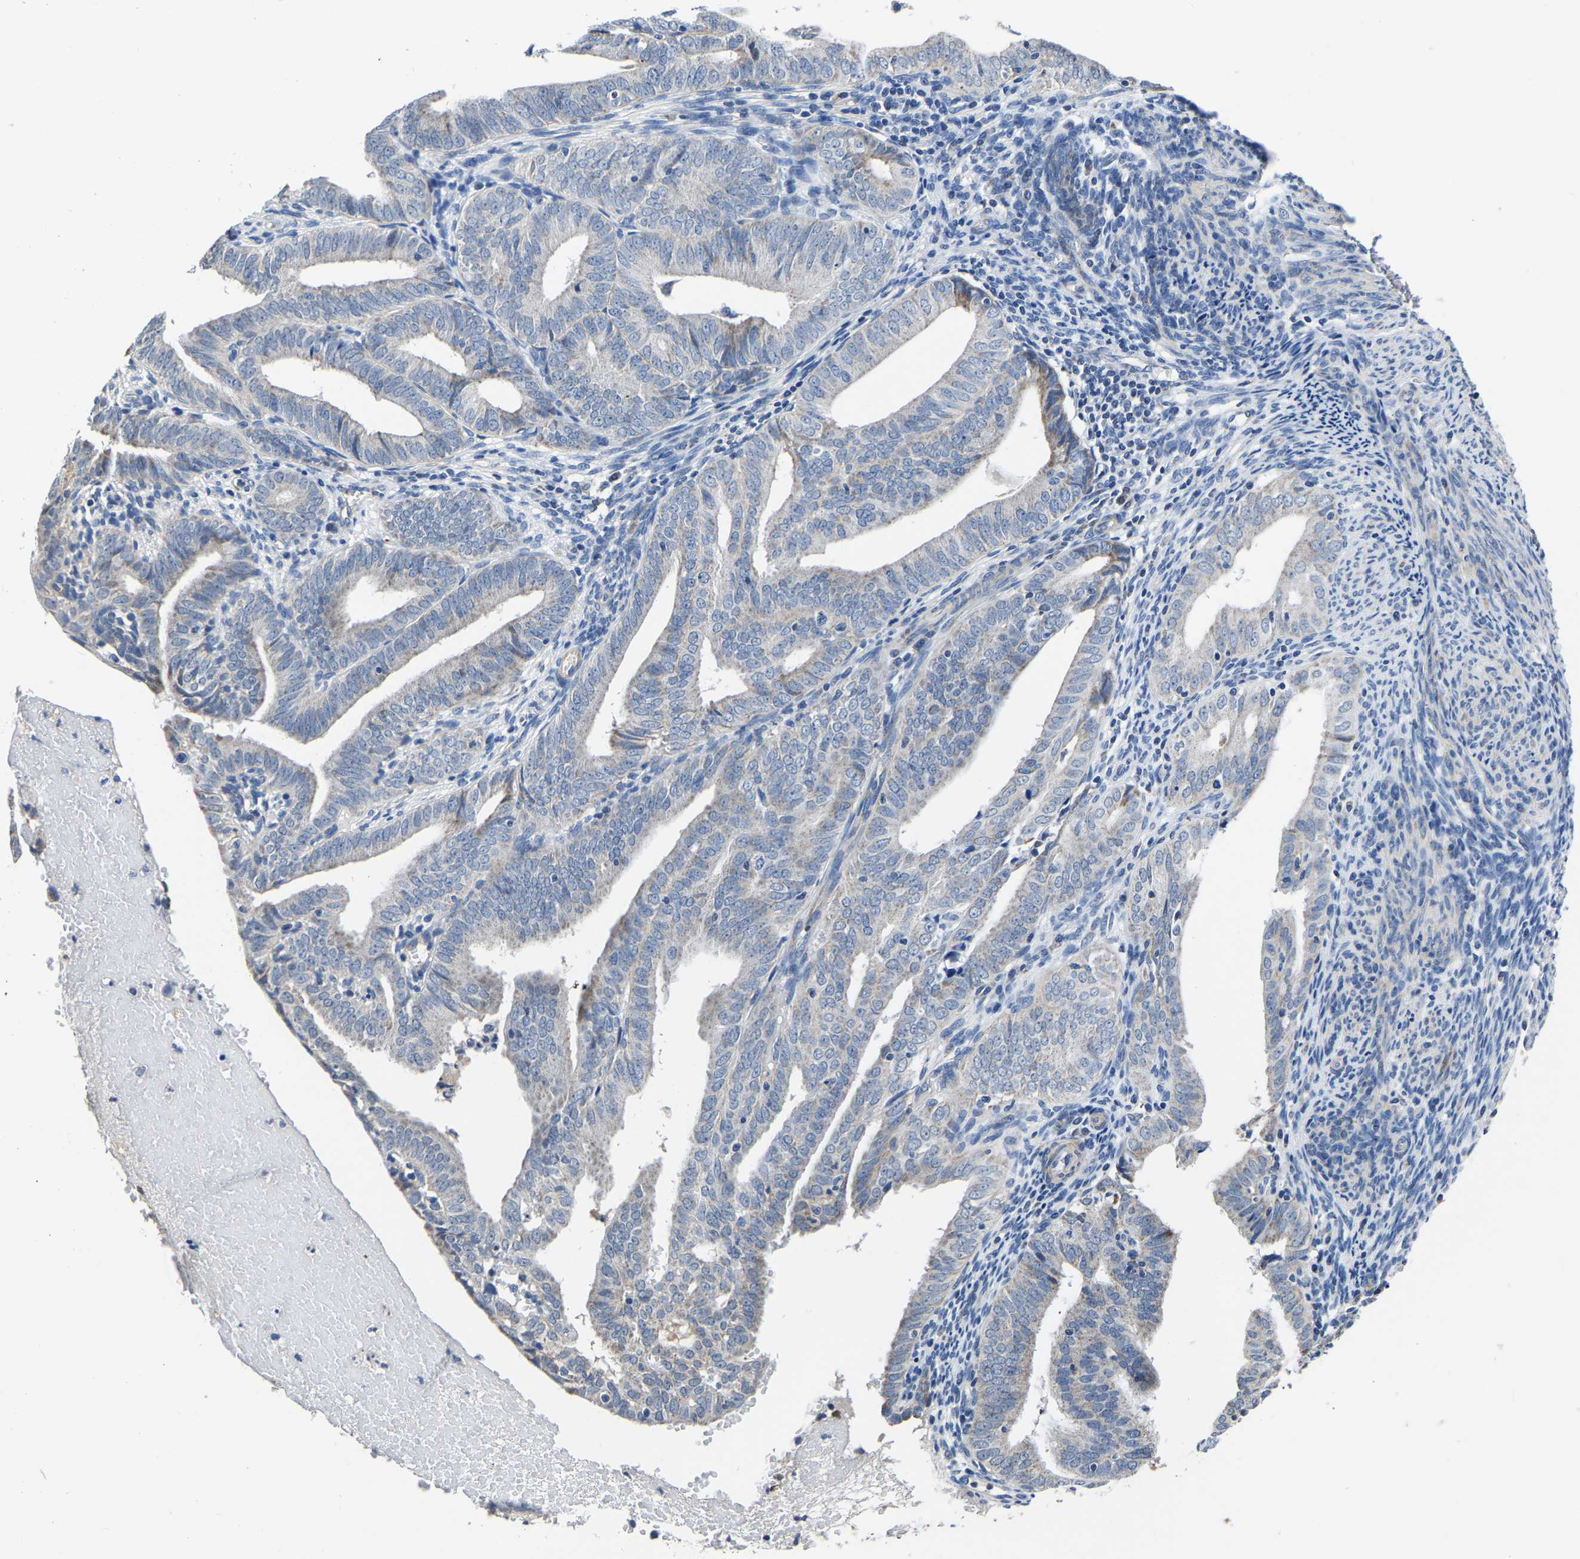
{"staining": {"intensity": "moderate", "quantity": "<25%", "location": "cytoplasmic/membranous"}, "tissue": "endometrial cancer", "cell_type": "Tumor cells", "image_type": "cancer", "snomed": [{"axis": "morphology", "description": "Adenocarcinoma, NOS"}, {"axis": "topography", "description": "Endometrium"}], "caption": "IHC (DAB (3,3'-diaminobenzidine)) staining of human adenocarcinoma (endometrial) displays moderate cytoplasmic/membranous protein staining in approximately <25% of tumor cells.", "gene": "FGD5", "patient": {"sex": "female", "age": 58}}